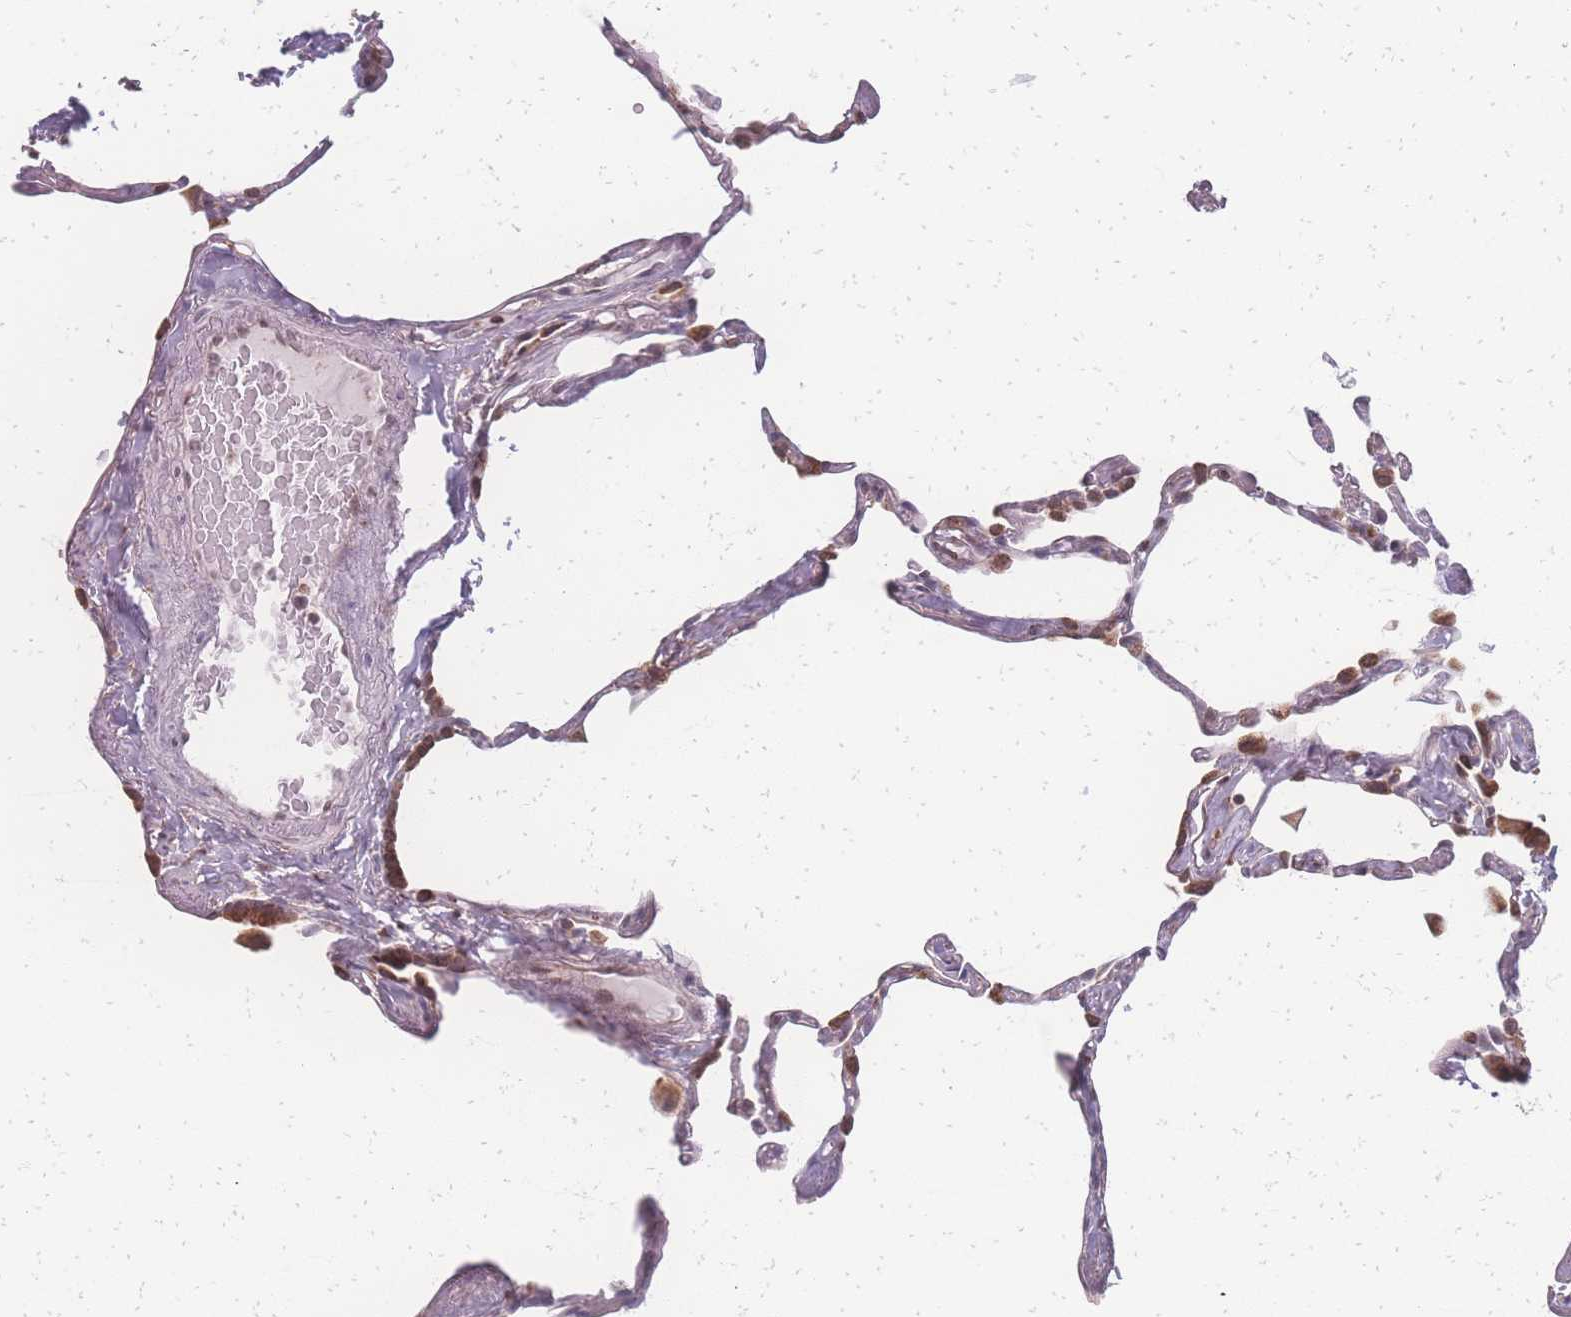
{"staining": {"intensity": "strong", "quantity": "<25%", "location": "cytoplasmic/membranous,nuclear"}, "tissue": "lung", "cell_type": "Alveolar cells", "image_type": "normal", "snomed": [{"axis": "morphology", "description": "Normal tissue, NOS"}, {"axis": "topography", "description": "Lung"}], "caption": "Immunohistochemical staining of benign human lung shows medium levels of strong cytoplasmic/membranous,nuclear staining in about <25% of alveolar cells.", "gene": "ZC3H13", "patient": {"sex": "male", "age": 65}}